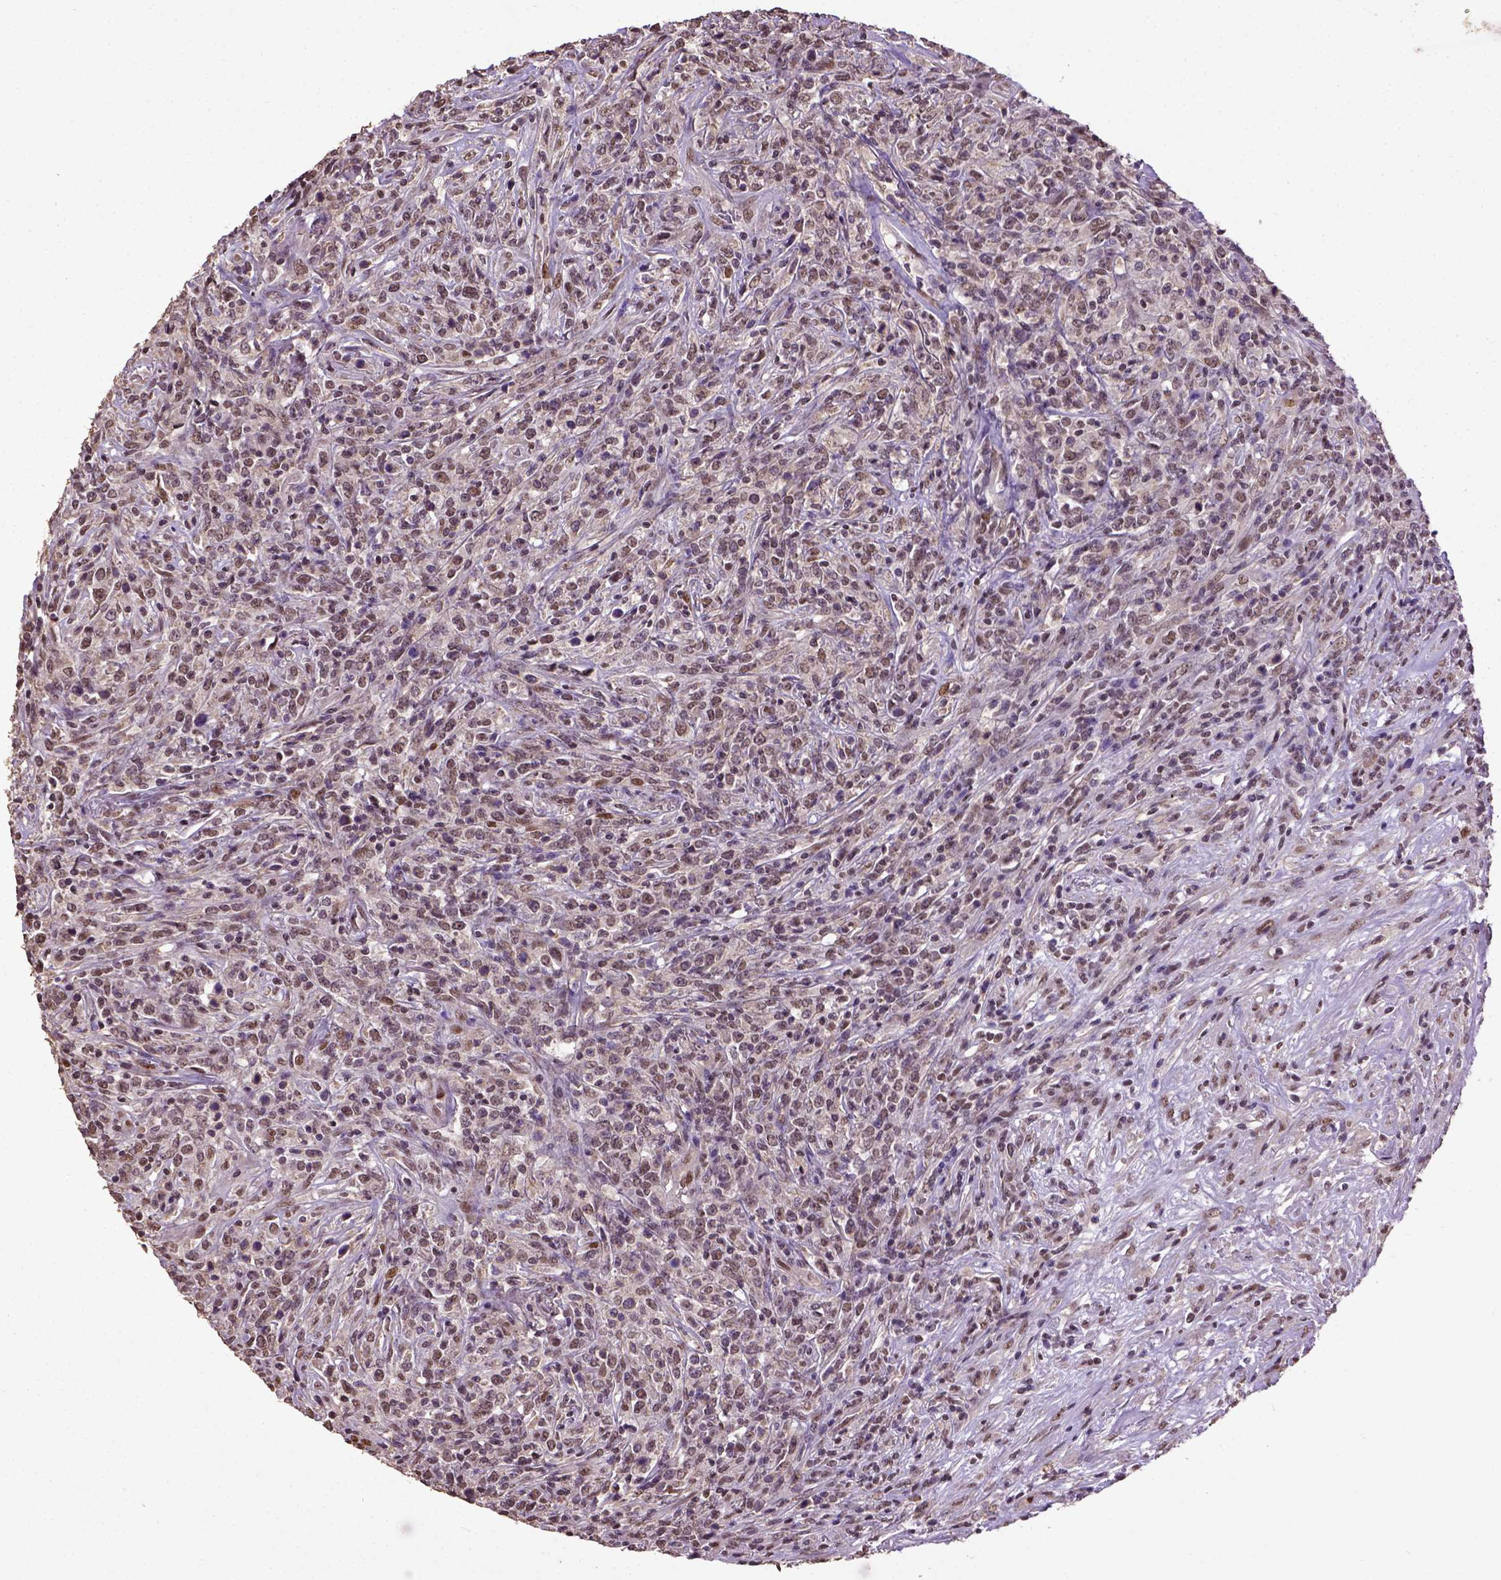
{"staining": {"intensity": "moderate", "quantity": ">75%", "location": "nuclear"}, "tissue": "lymphoma", "cell_type": "Tumor cells", "image_type": "cancer", "snomed": [{"axis": "morphology", "description": "Malignant lymphoma, non-Hodgkin's type, High grade"}, {"axis": "topography", "description": "Lung"}], "caption": "Protein analysis of lymphoma tissue reveals moderate nuclear positivity in about >75% of tumor cells.", "gene": "UBA3", "patient": {"sex": "male", "age": 79}}